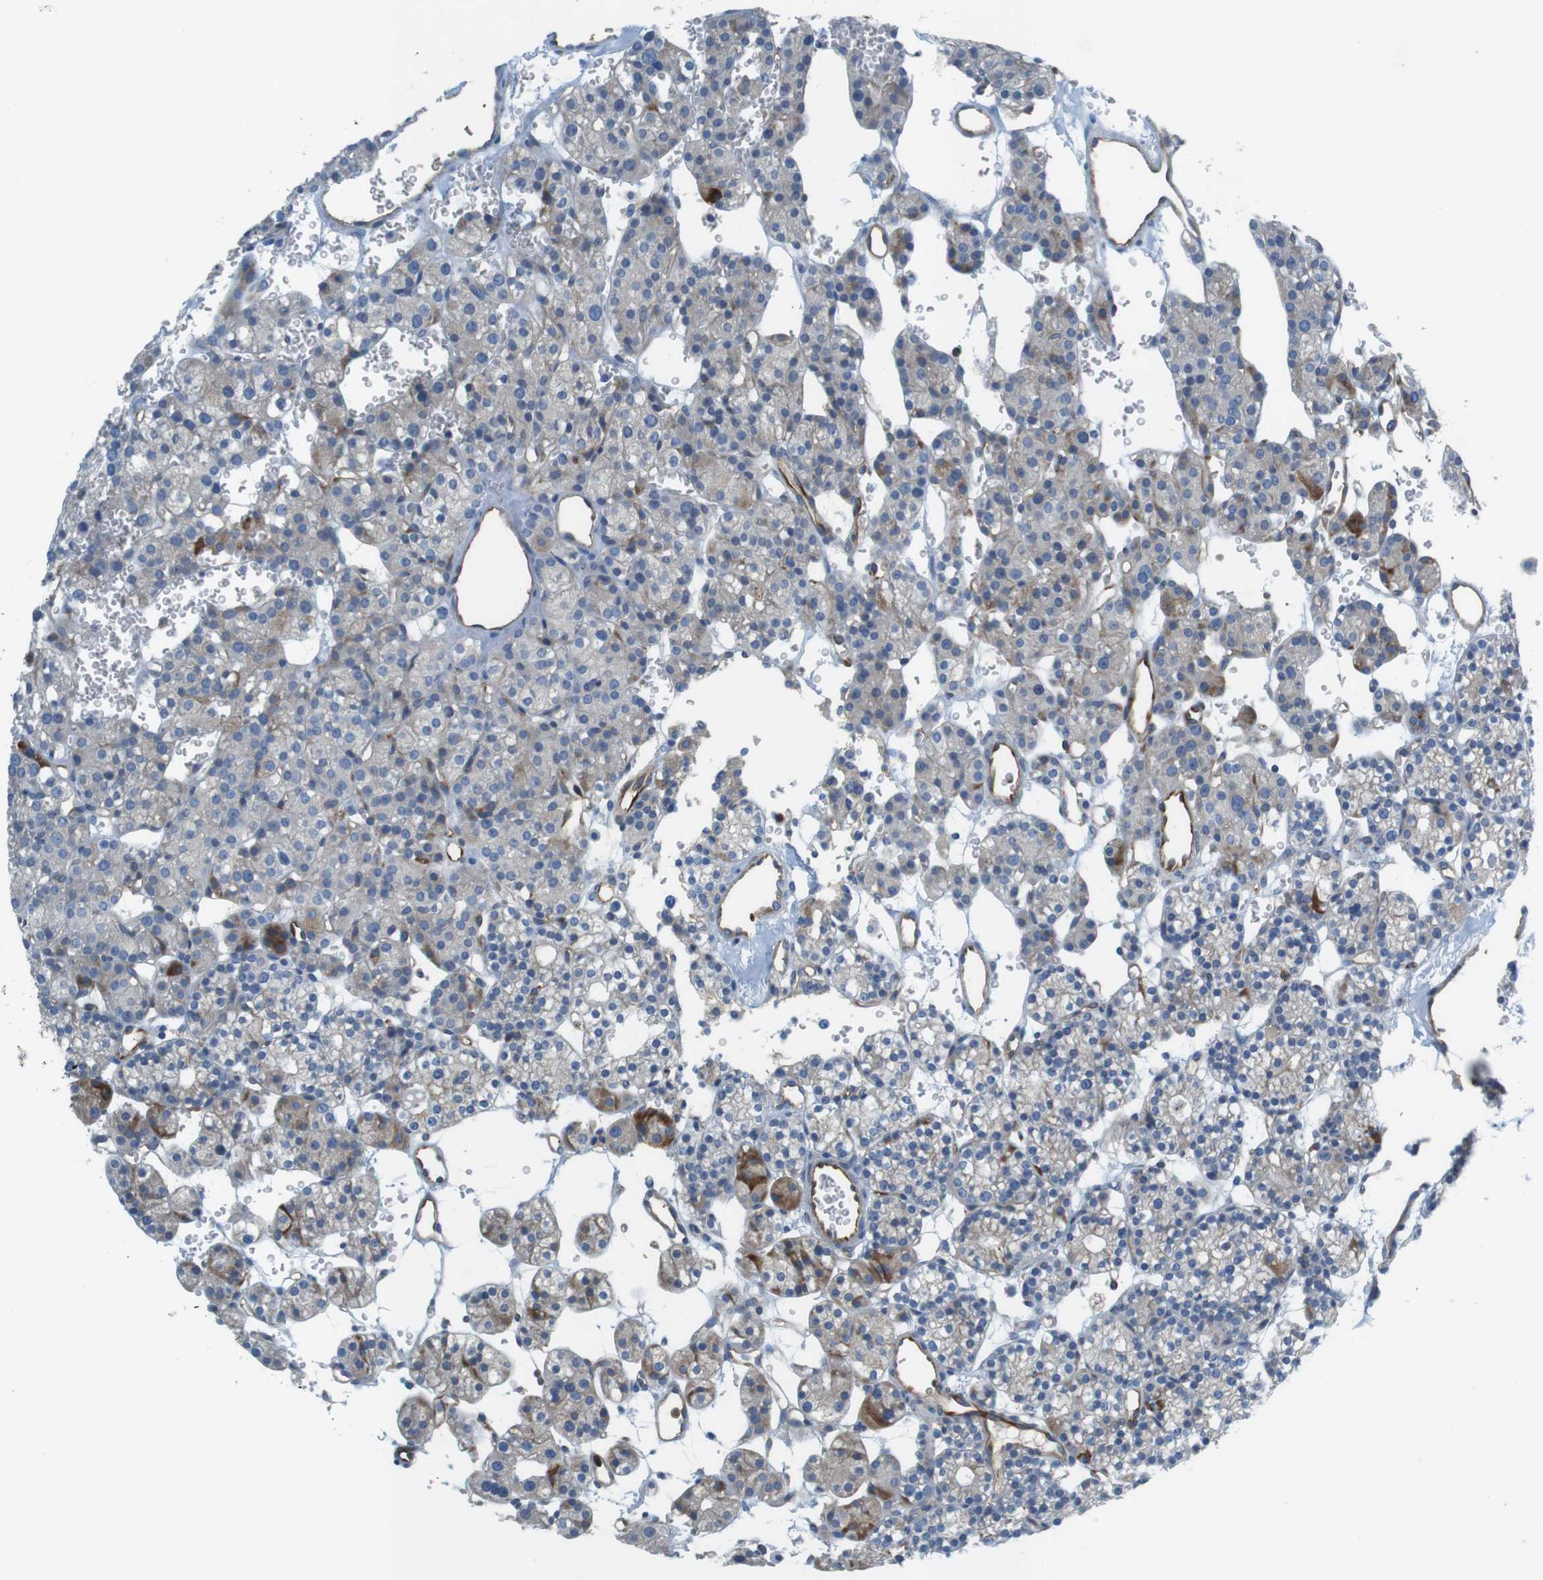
{"staining": {"intensity": "moderate", "quantity": "<25%", "location": "cytoplasmic/membranous"}, "tissue": "parathyroid gland", "cell_type": "Glandular cells", "image_type": "normal", "snomed": [{"axis": "morphology", "description": "Normal tissue, NOS"}, {"axis": "topography", "description": "Parathyroid gland"}], "caption": "Immunohistochemistry (IHC) of normal human parathyroid gland demonstrates low levels of moderate cytoplasmic/membranous staining in about <25% of glandular cells.", "gene": "EMP2", "patient": {"sex": "female", "age": 64}}